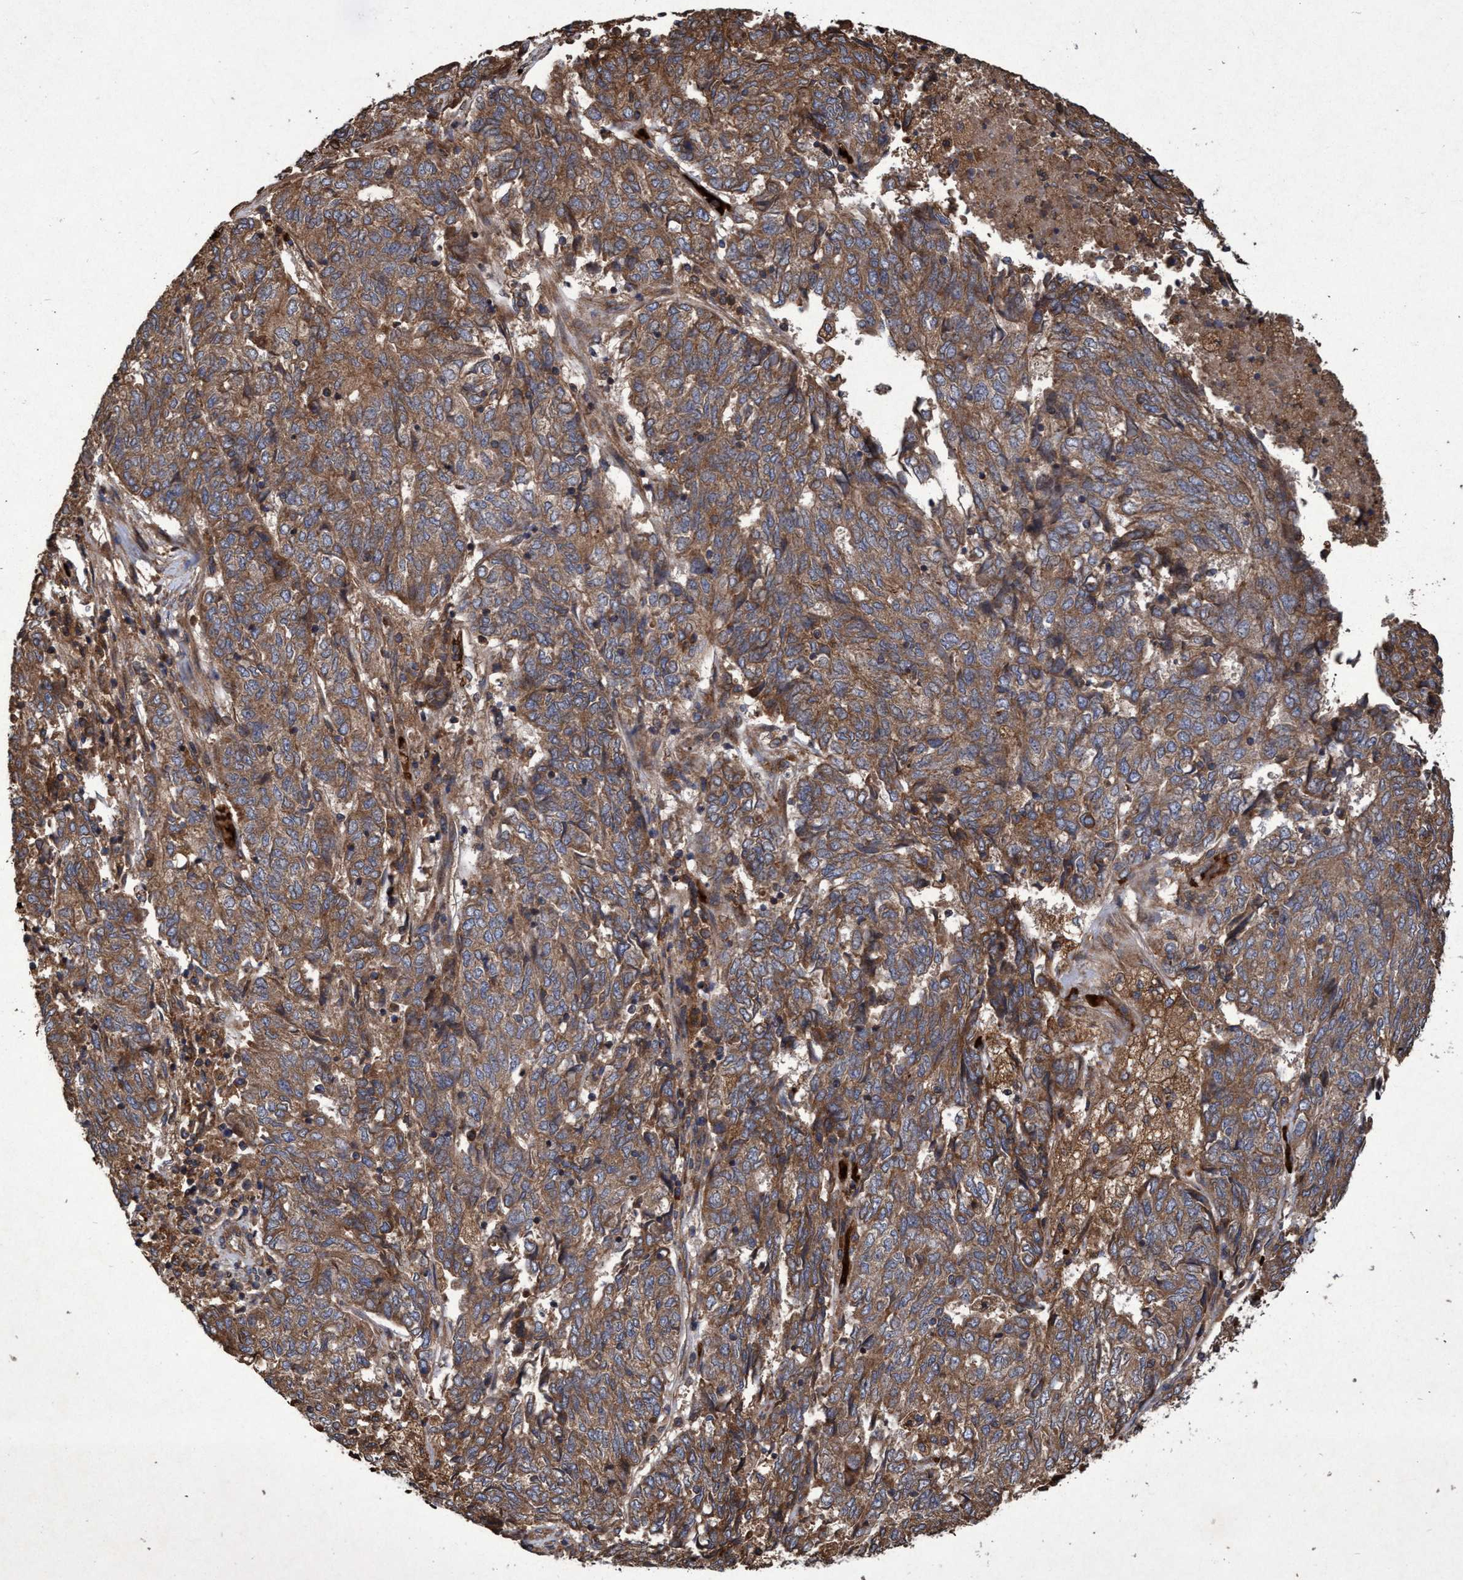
{"staining": {"intensity": "moderate", "quantity": ">75%", "location": "cytoplasmic/membranous"}, "tissue": "endometrial cancer", "cell_type": "Tumor cells", "image_type": "cancer", "snomed": [{"axis": "morphology", "description": "Adenocarcinoma, NOS"}, {"axis": "topography", "description": "Endometrium"}], "caption": "Immunohistochemical staining of human adenocarcinoma (endometrial) shows medium levels of moderate cytoplasmic/membranous protein positivity in about >75% of tumor cells.", "gene": "CHMP6", "patient": {"sex": "female", "age": 80}}